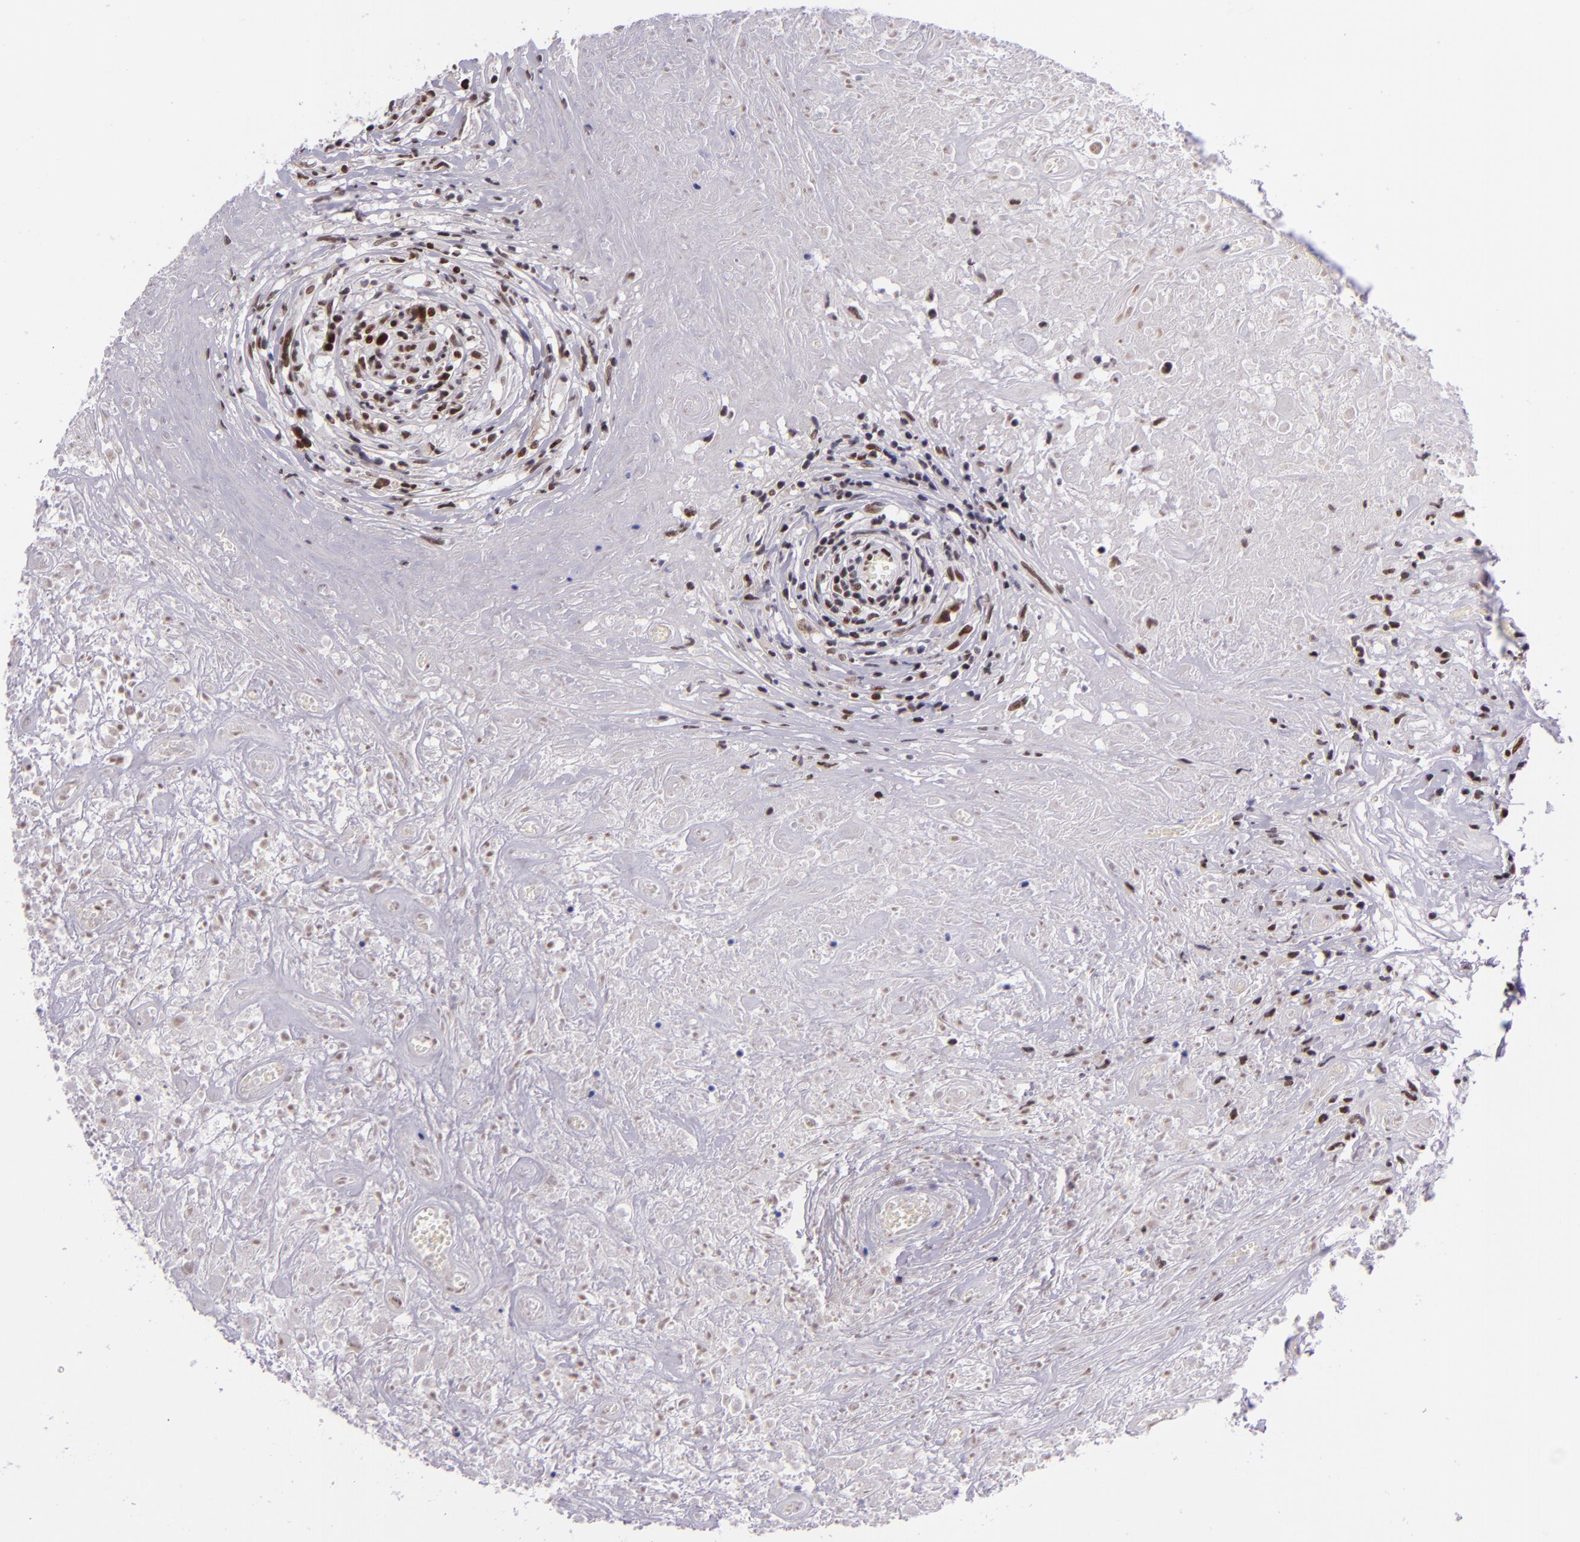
{"staining": {"intensity": "strong", "quantity": ">75%", "location": "nuclear"}, "tissue": "lymphoma", "cell_type": "Tumor cells", "image_type": "cancer", "snomed": [{"axis": "morphology", "description": "Hodgkin's disease, NOS"}, {"axis": "topography", "description": "Lymph node"}], "caption": "Protein expression analysis of human Hodgkin's disease reveals strong nuclear expression in approximately >75% of tumor cells. The staining was performed using DAB (3,3'-diaminobenzidine), with brown indicating positive protein expression. Nuclei are stained blue with hematoxylin.", "gene": "GPKOW", "patient": {"sex": "male", "age": 46}}